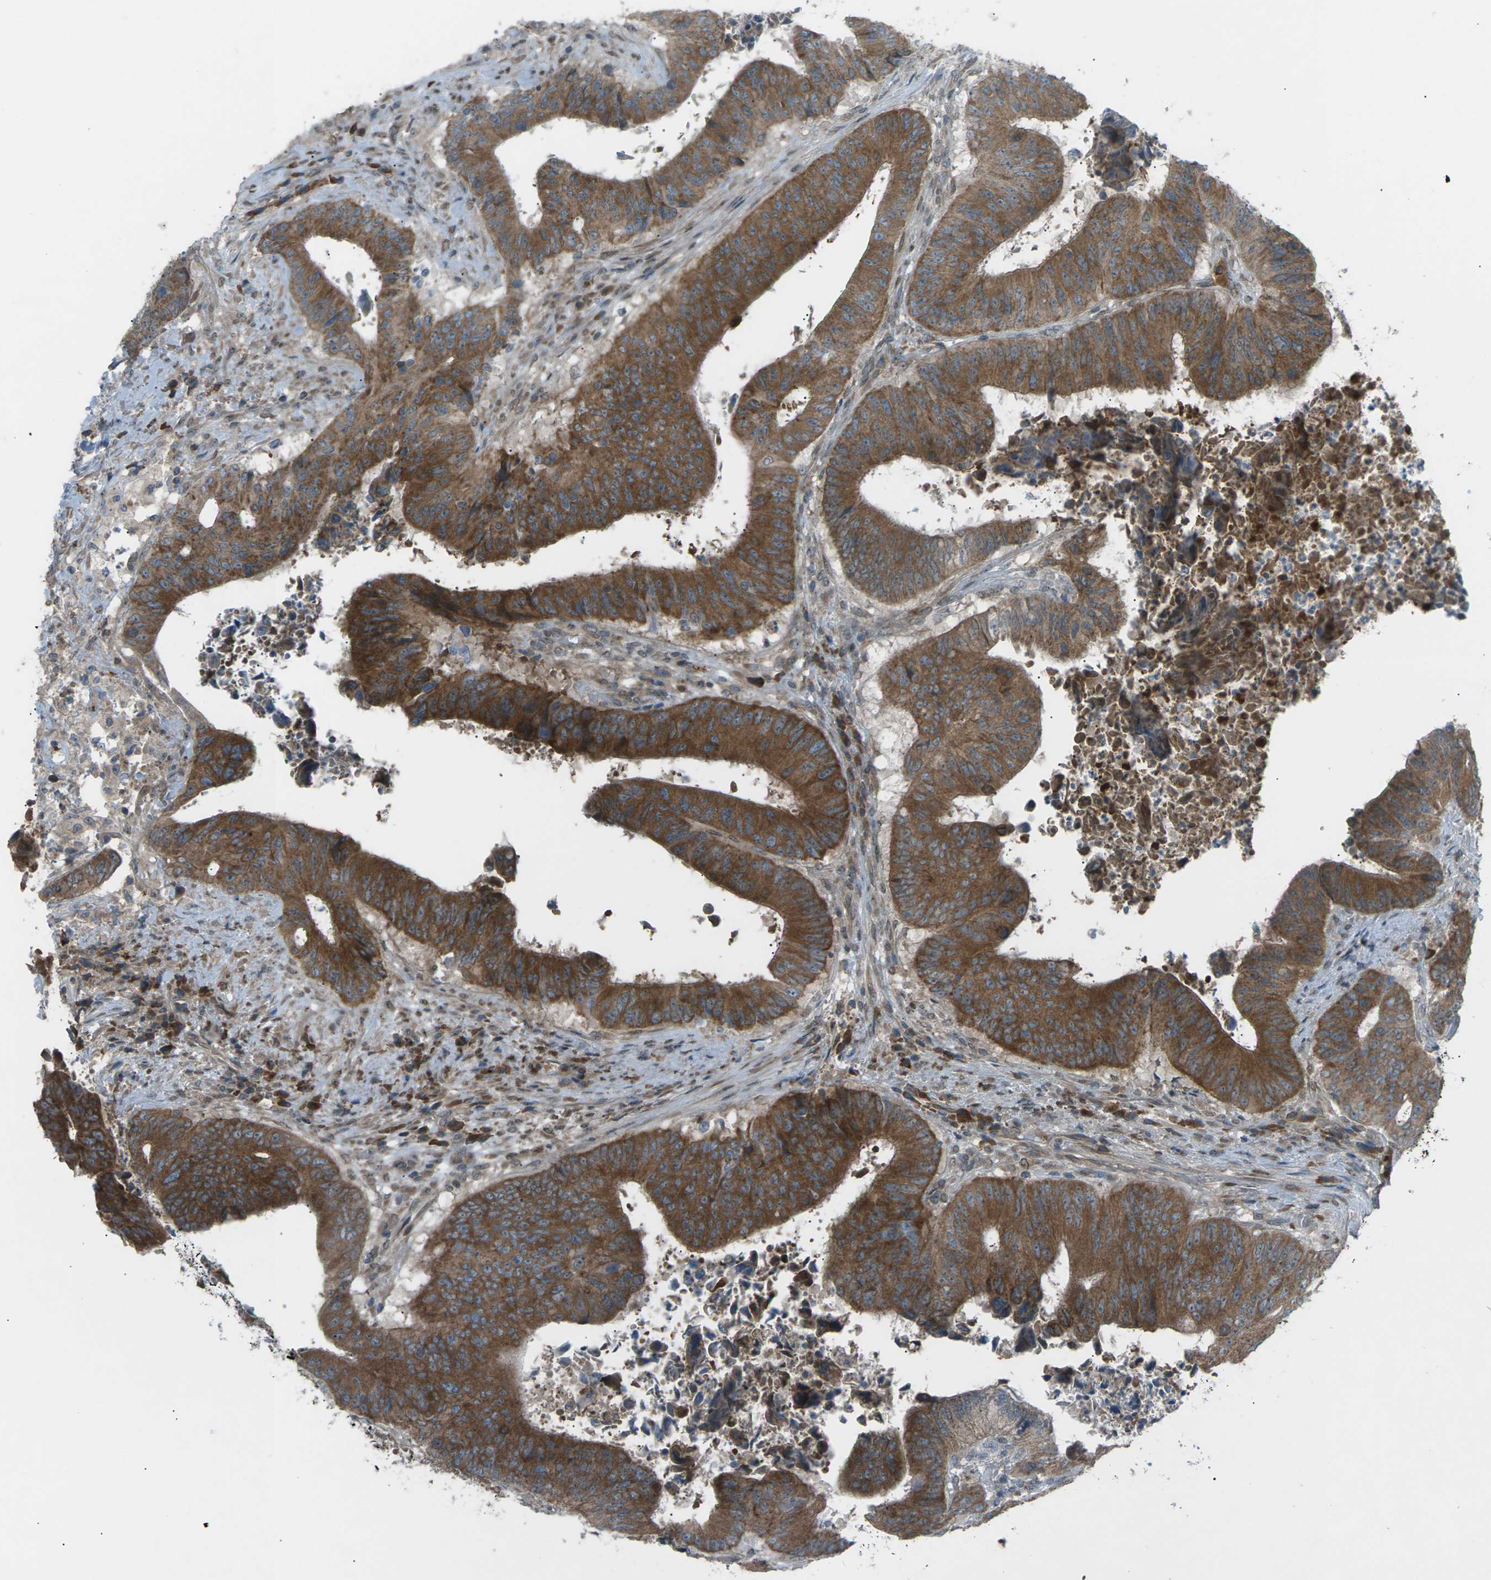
{"staining": {"intensity": "strong", "quantity": ">75%", "location": "cytoplasmic/membranous"}, "tissue": "colorectal cancer", "cell_type": "Tumor cells", "image_type": "cancer", "snomed": [{"axis": "morphology", "description": "Adenocarcinoma, NOS"}, {"axis": "topography", "description": "Rectum"}], "caption": "Colorectal cancer stained for a protein (brown) reveals strong cytoplasmic/membranous positive expression in approximately >75% of tumor cells.", "gene": "DYRK1A", "patient": {"sex": "male", "age": 72}}